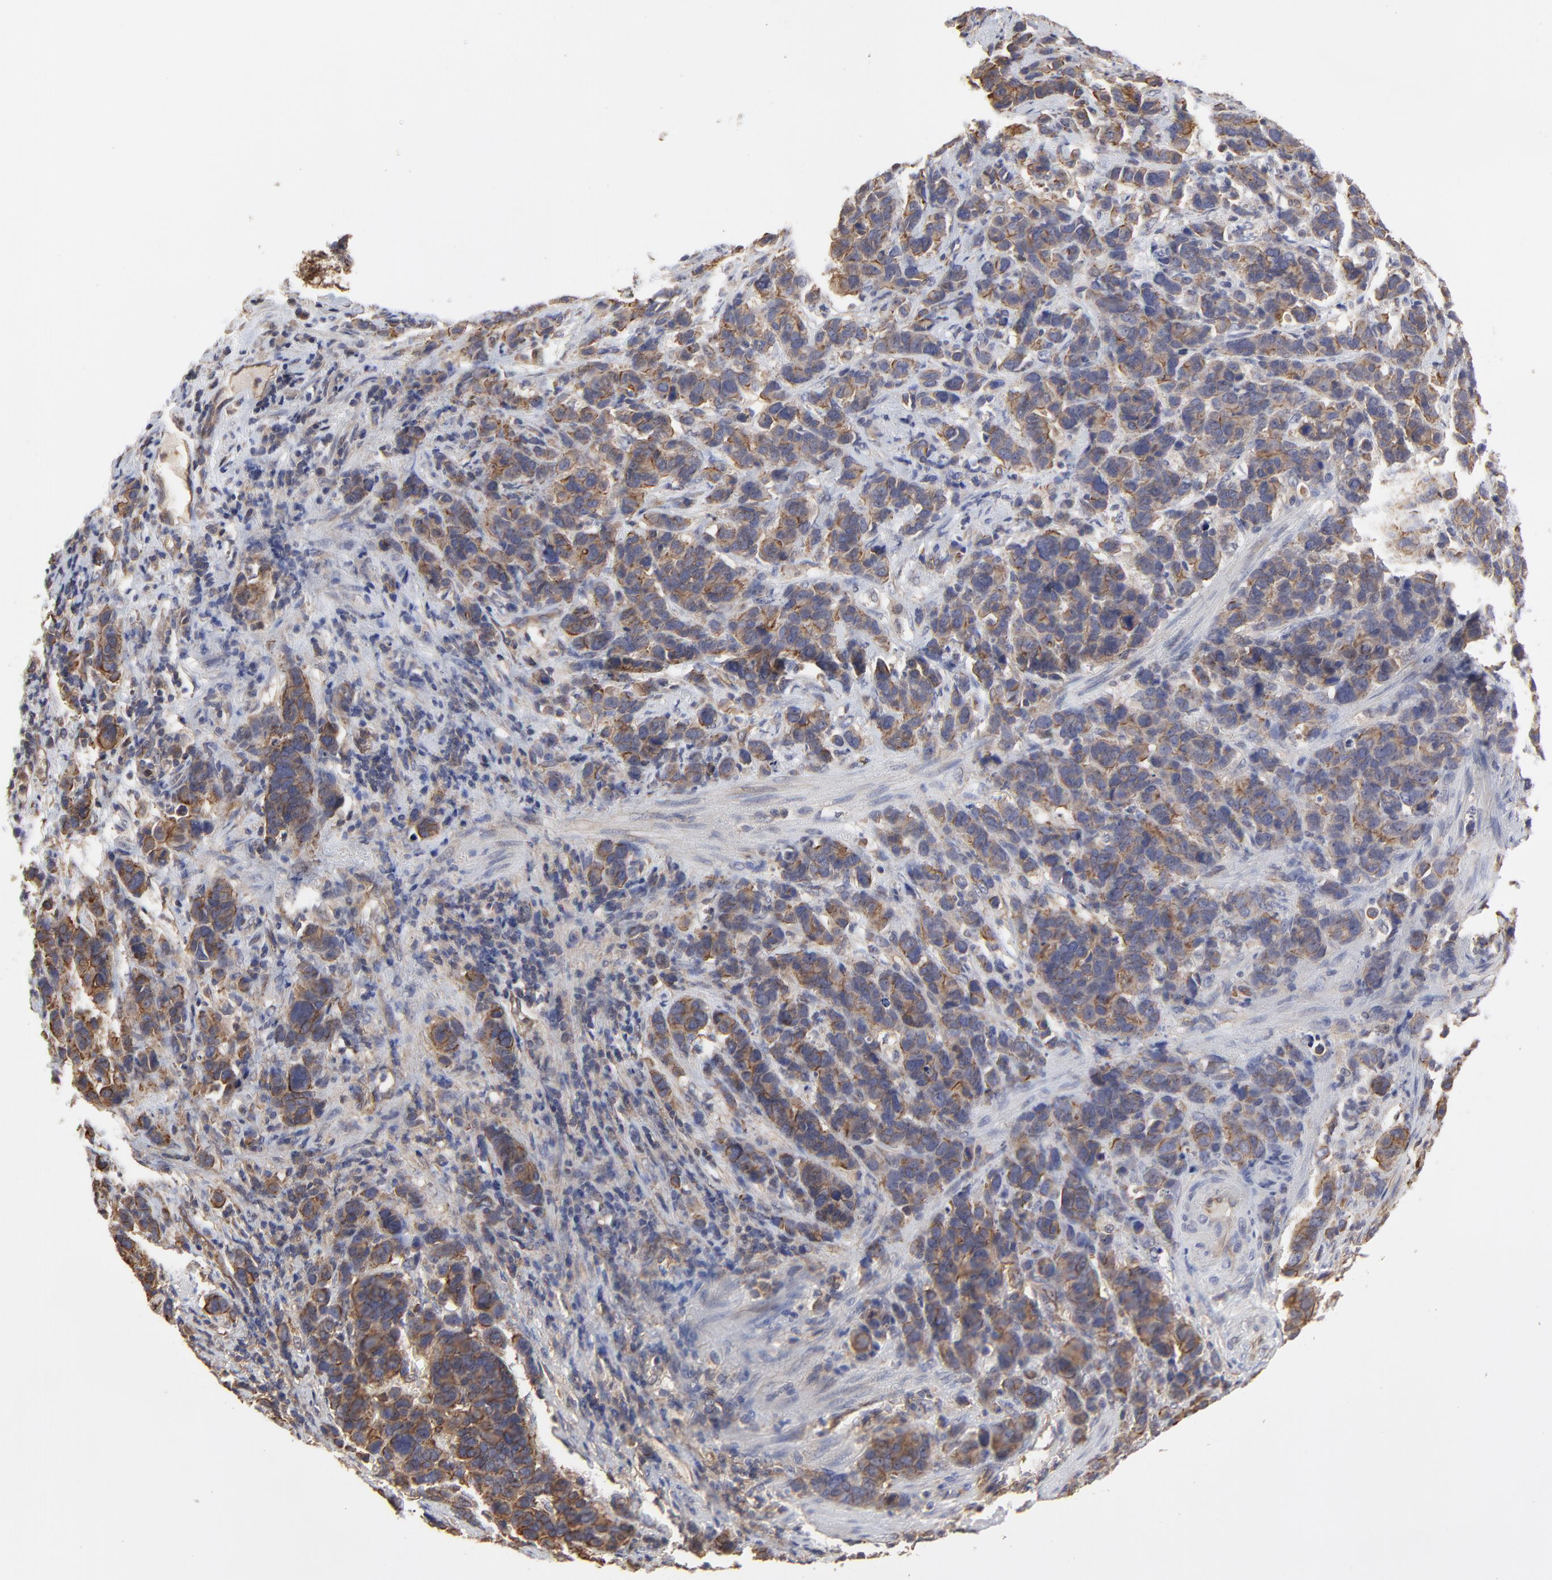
{"staining": {"intensity": "moderate", "quantity": ">75%", "location": "cytoplasmic/membranous"}, "tissue": "stomach cancer", "cell_type": "Tumor cells", "image_type": "cancer", "snomed": [{"axis": "morphology", "description": "Adenocarcinoma, NOS"}, {"axis": "topography", "description": "Stomach, upper"}], "caption": "Human stomach adenocarcinoma stained with a brown dye shows moderate cytoplasmic/membranous positive staining in about >75% of tumor cells.", "gene": "ARMT1", "patient": {"sex": "male", "age": 71}}